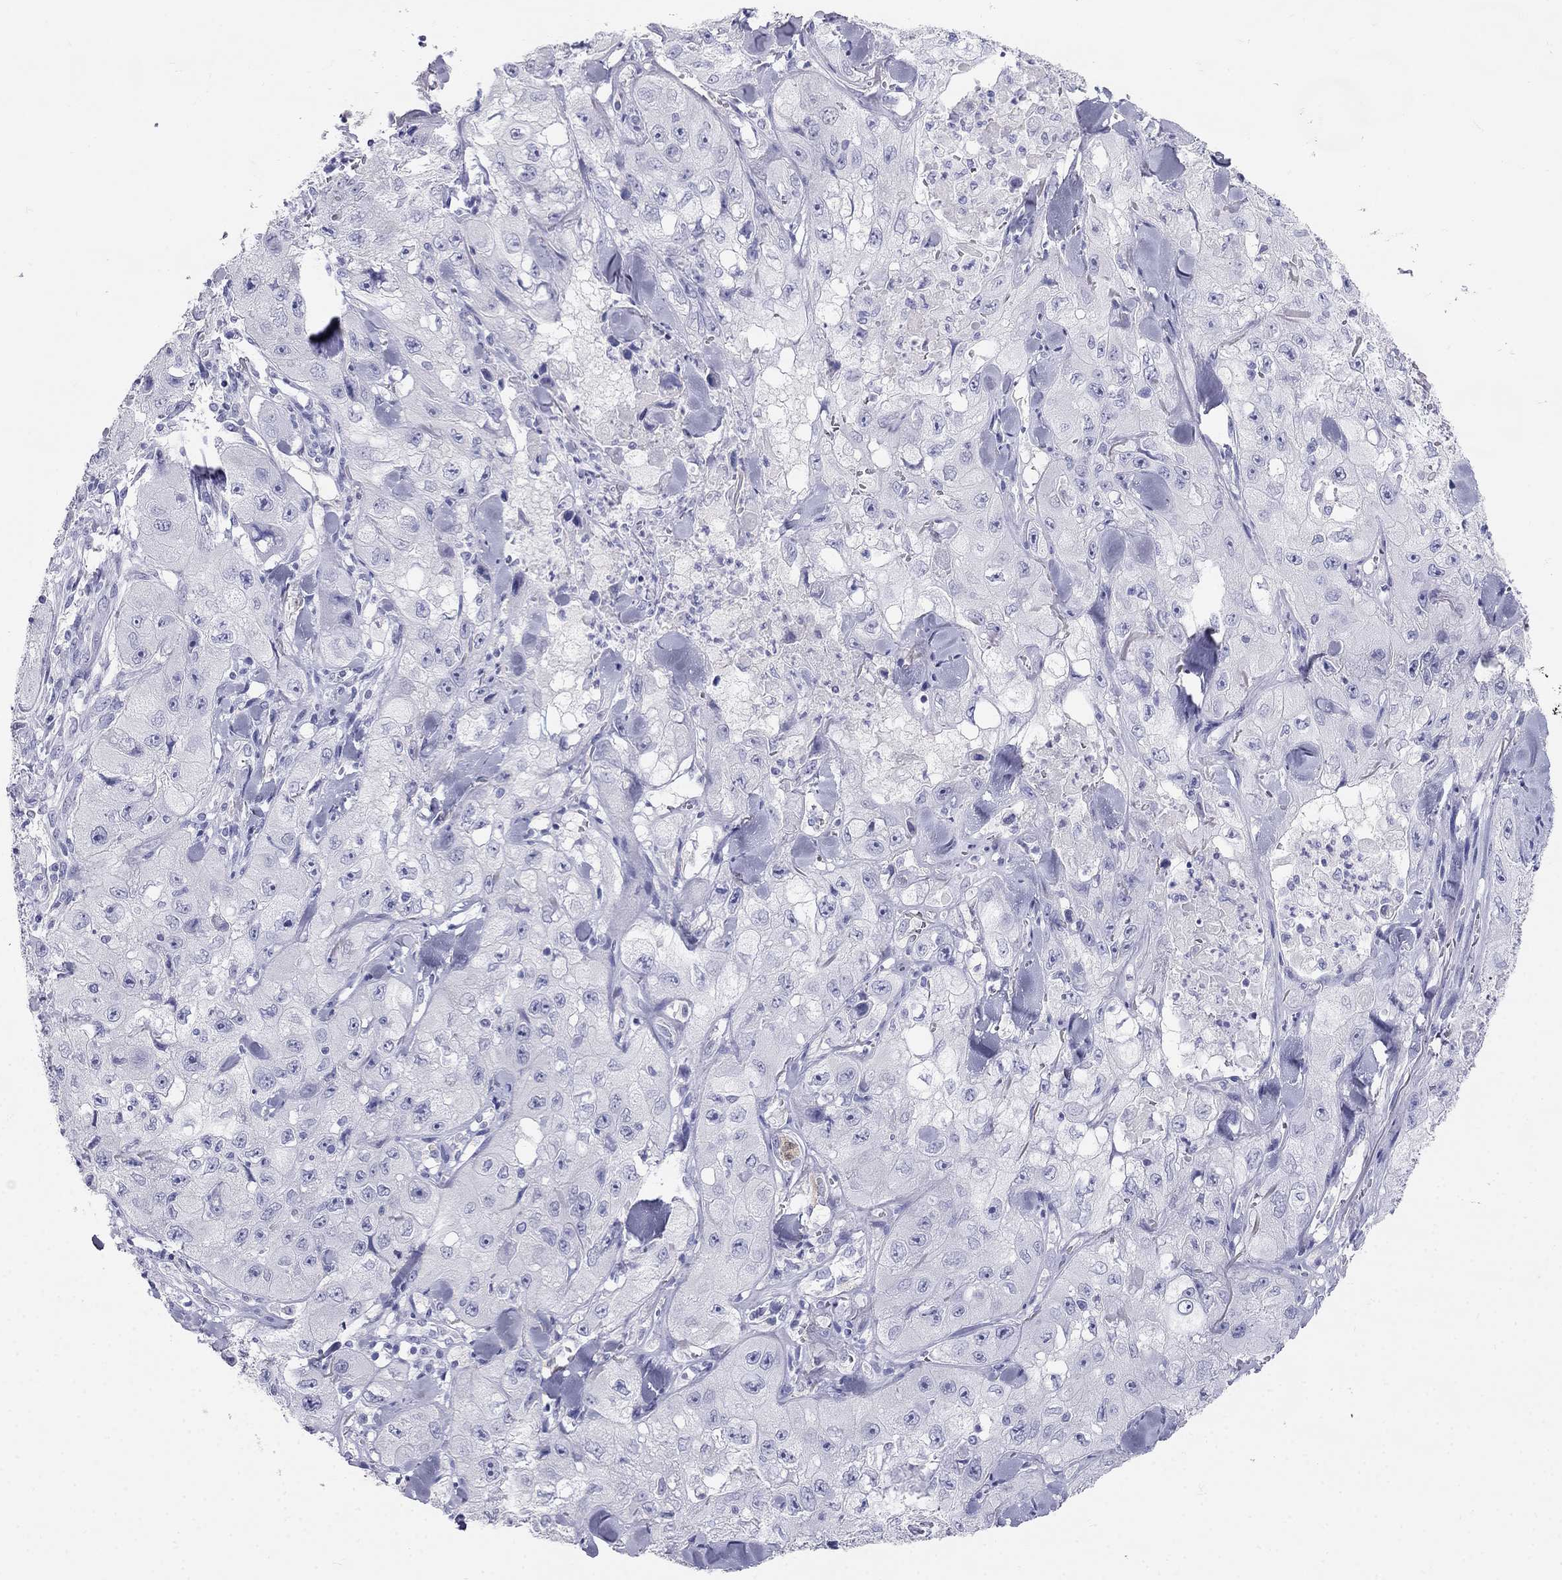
{"staining": {"intensity": "negative", "quantity": "none", "location": "none"}, "tissue": "skin cancer", "cell_type": "Tumor cells", "image_type": "cancer", "snomed": [{"axis": "morphology", "description": "Squamous cell carcinoma, NOS"}, {"axis": "topography", "description": "Skin"}, {"axis": "topography", "description": "Subcutis"}], "caption": "Photomicrograph shows no significant protein expression in tumor cells of skin squamous cell carcinoma. The staining was performed using DAB (3,3'-diaminobenzidine) to visualize the protein expression in brown, while the nuclei were stained in blue with hematoxylin (Magnification: 20x).", "gene": "RFLNA", "patient": {"sex": "male", "age": 73}}